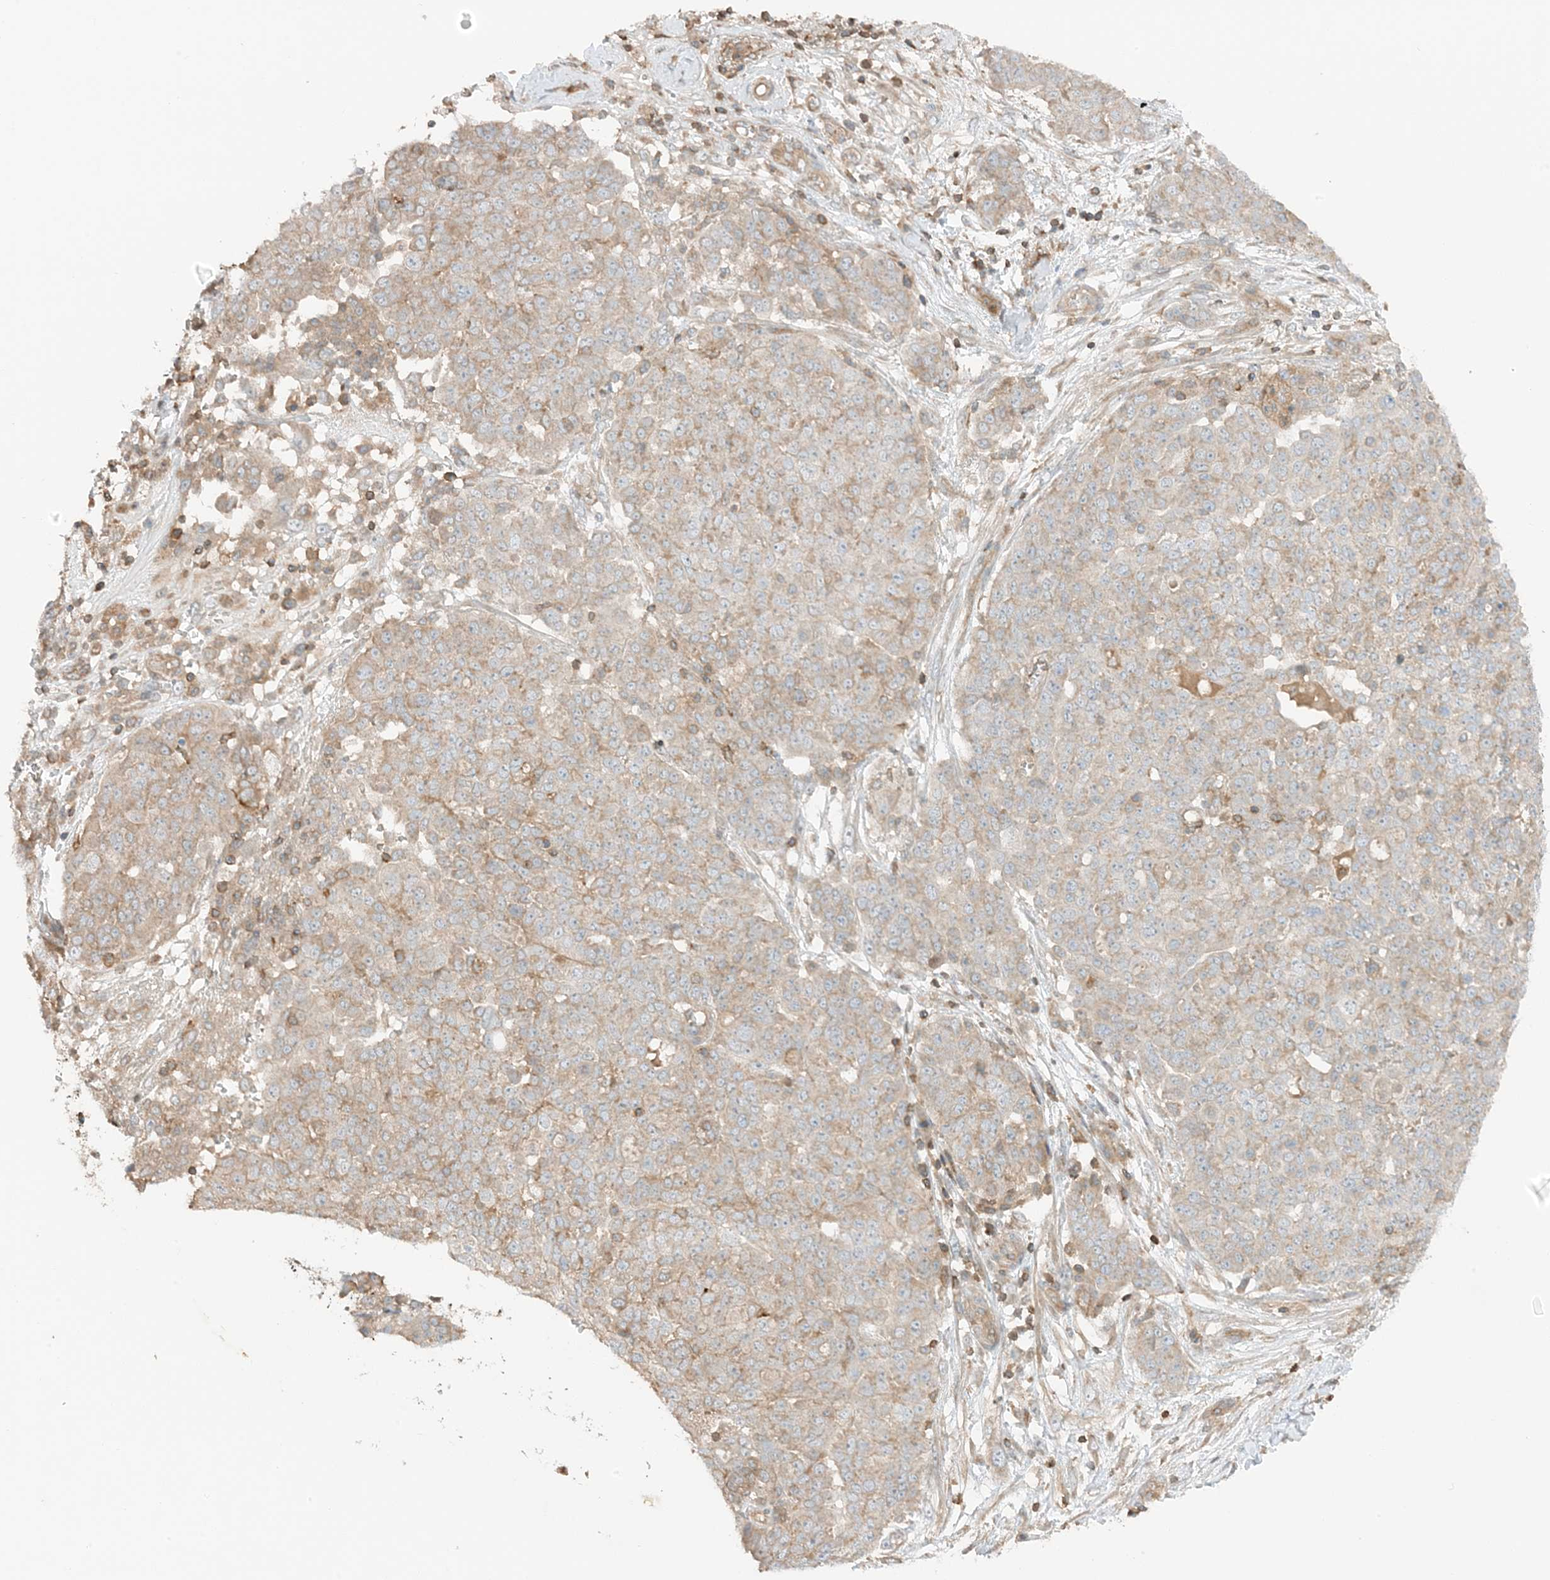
{"staining": {"intensity": "weak", "quantity": ">75%", "location": "cytoplasmic/membranous"}, "tissue": "ovarian cancer", "cell_type": "Tumor cells", "image_type": "cancer", "snomed": [{"axis": "morphology", "description": "Cystadenocarcinoma, serous, NOS"}, {"axis": "topography", "description": "Soft tissue"}, {"axis": "topography", "description": "Ovary"}], "caption": "Immunohistochemistry (DAB) staining of serous cystadenocarcinoma (ovarian) shows weak cytoplasmic/membranous protein expression in about >75% of tumor cells. (brown staining indicates protein expression, while blue staining denotes nuclei).", "gene": "SLC25A12", "patient": {"sex": "female", "age": 57}}